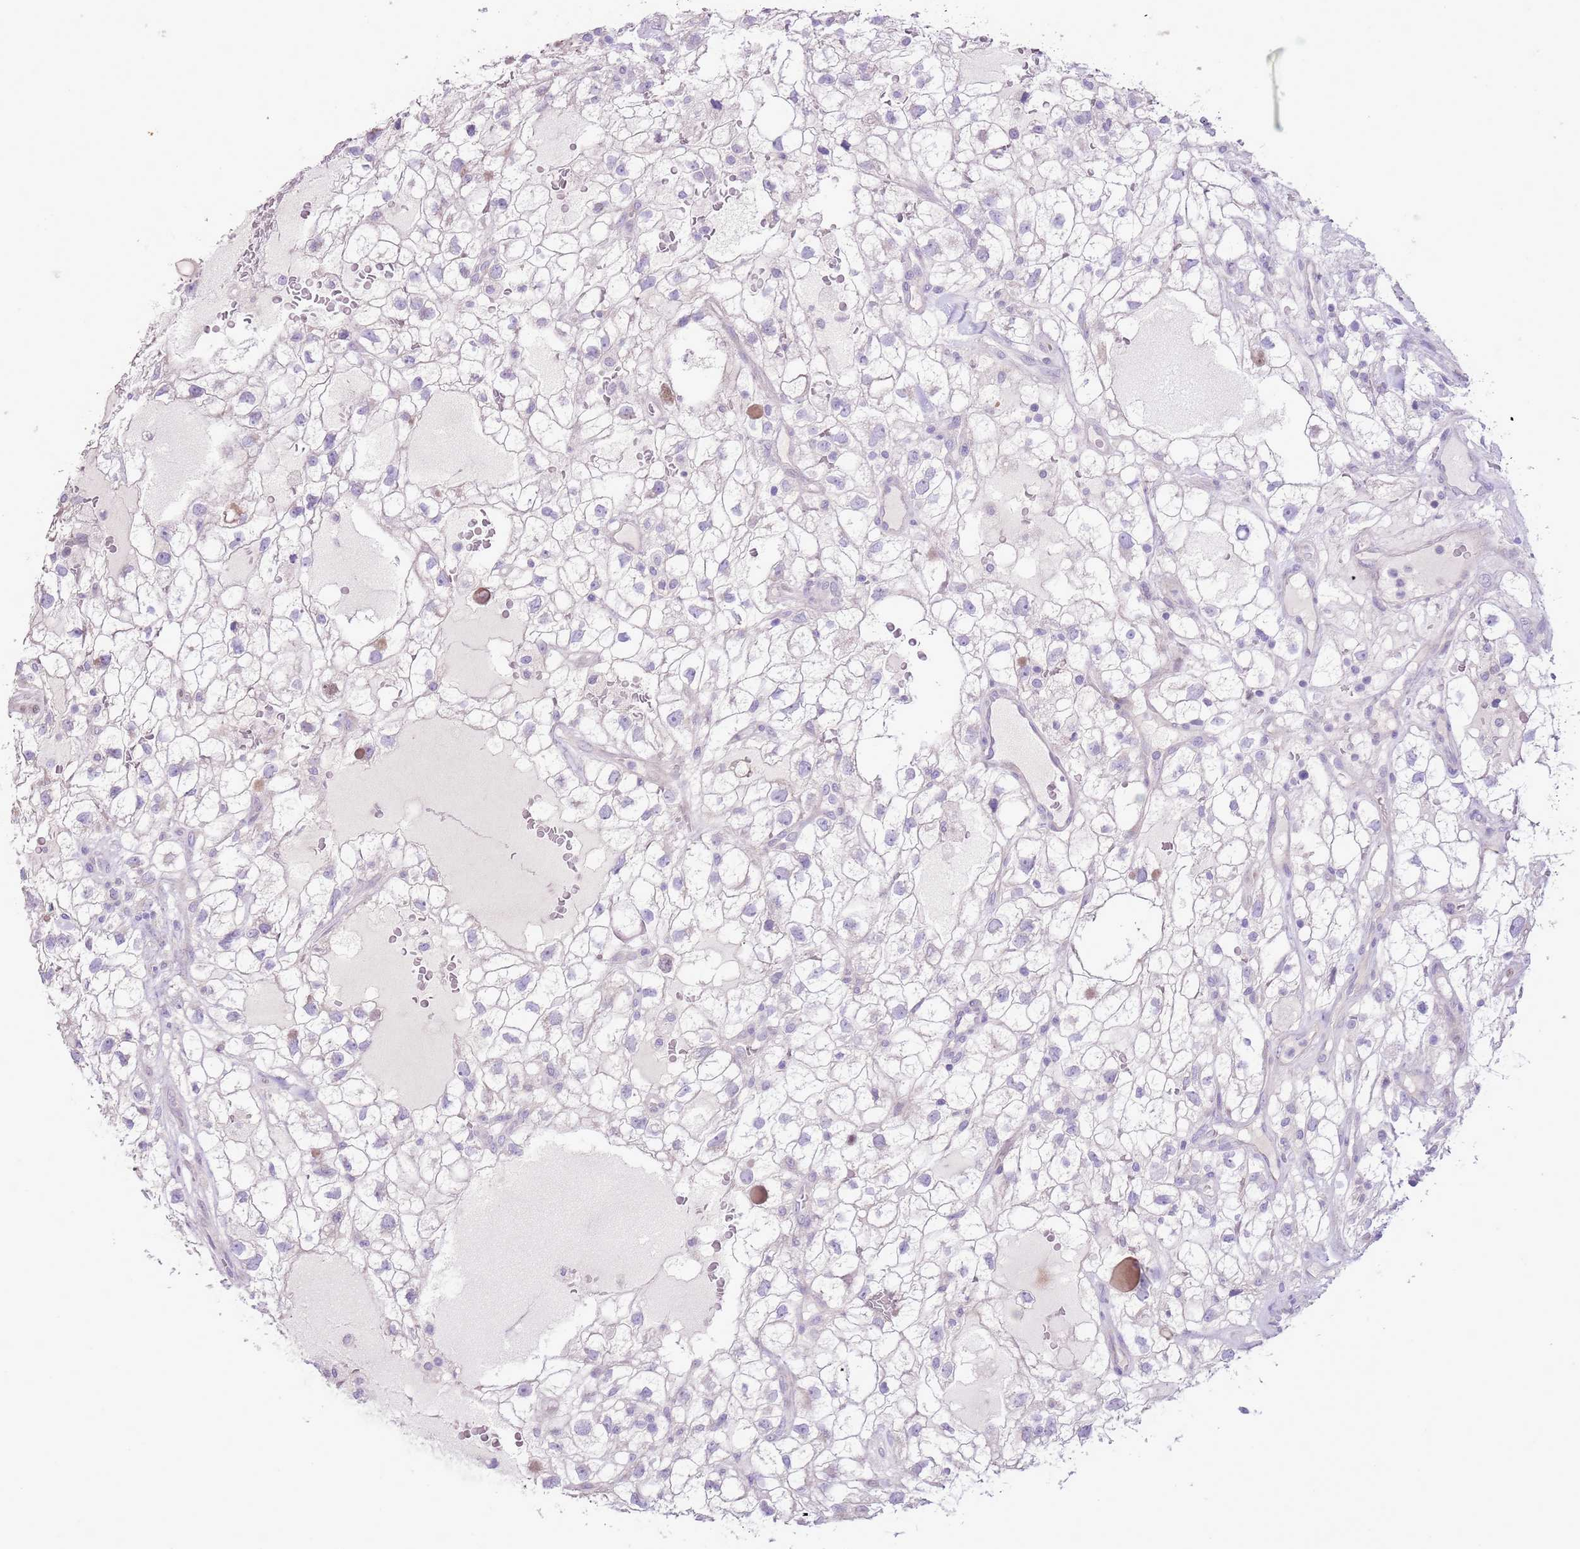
{"staining": {"intensity": "negative", "quantity": "none", "location": "none"}, "tissue": "renal cancer", "cell_type": "Tumor cells", "image_type": "cancer", "snomed": [{"axis": "morphology", "description": "Adenocarcinoma, NOS"}, {"axis": "topography", "description": "Kidney"}], "caption": "High power microscopy photomicrograph of an IHC photomicrograph of renal cancer (adenocarcinoma), revealing no significant positivity in tumor cells.", "gene": "GMNN", "patient": {"sex": "male", "age": 59}}